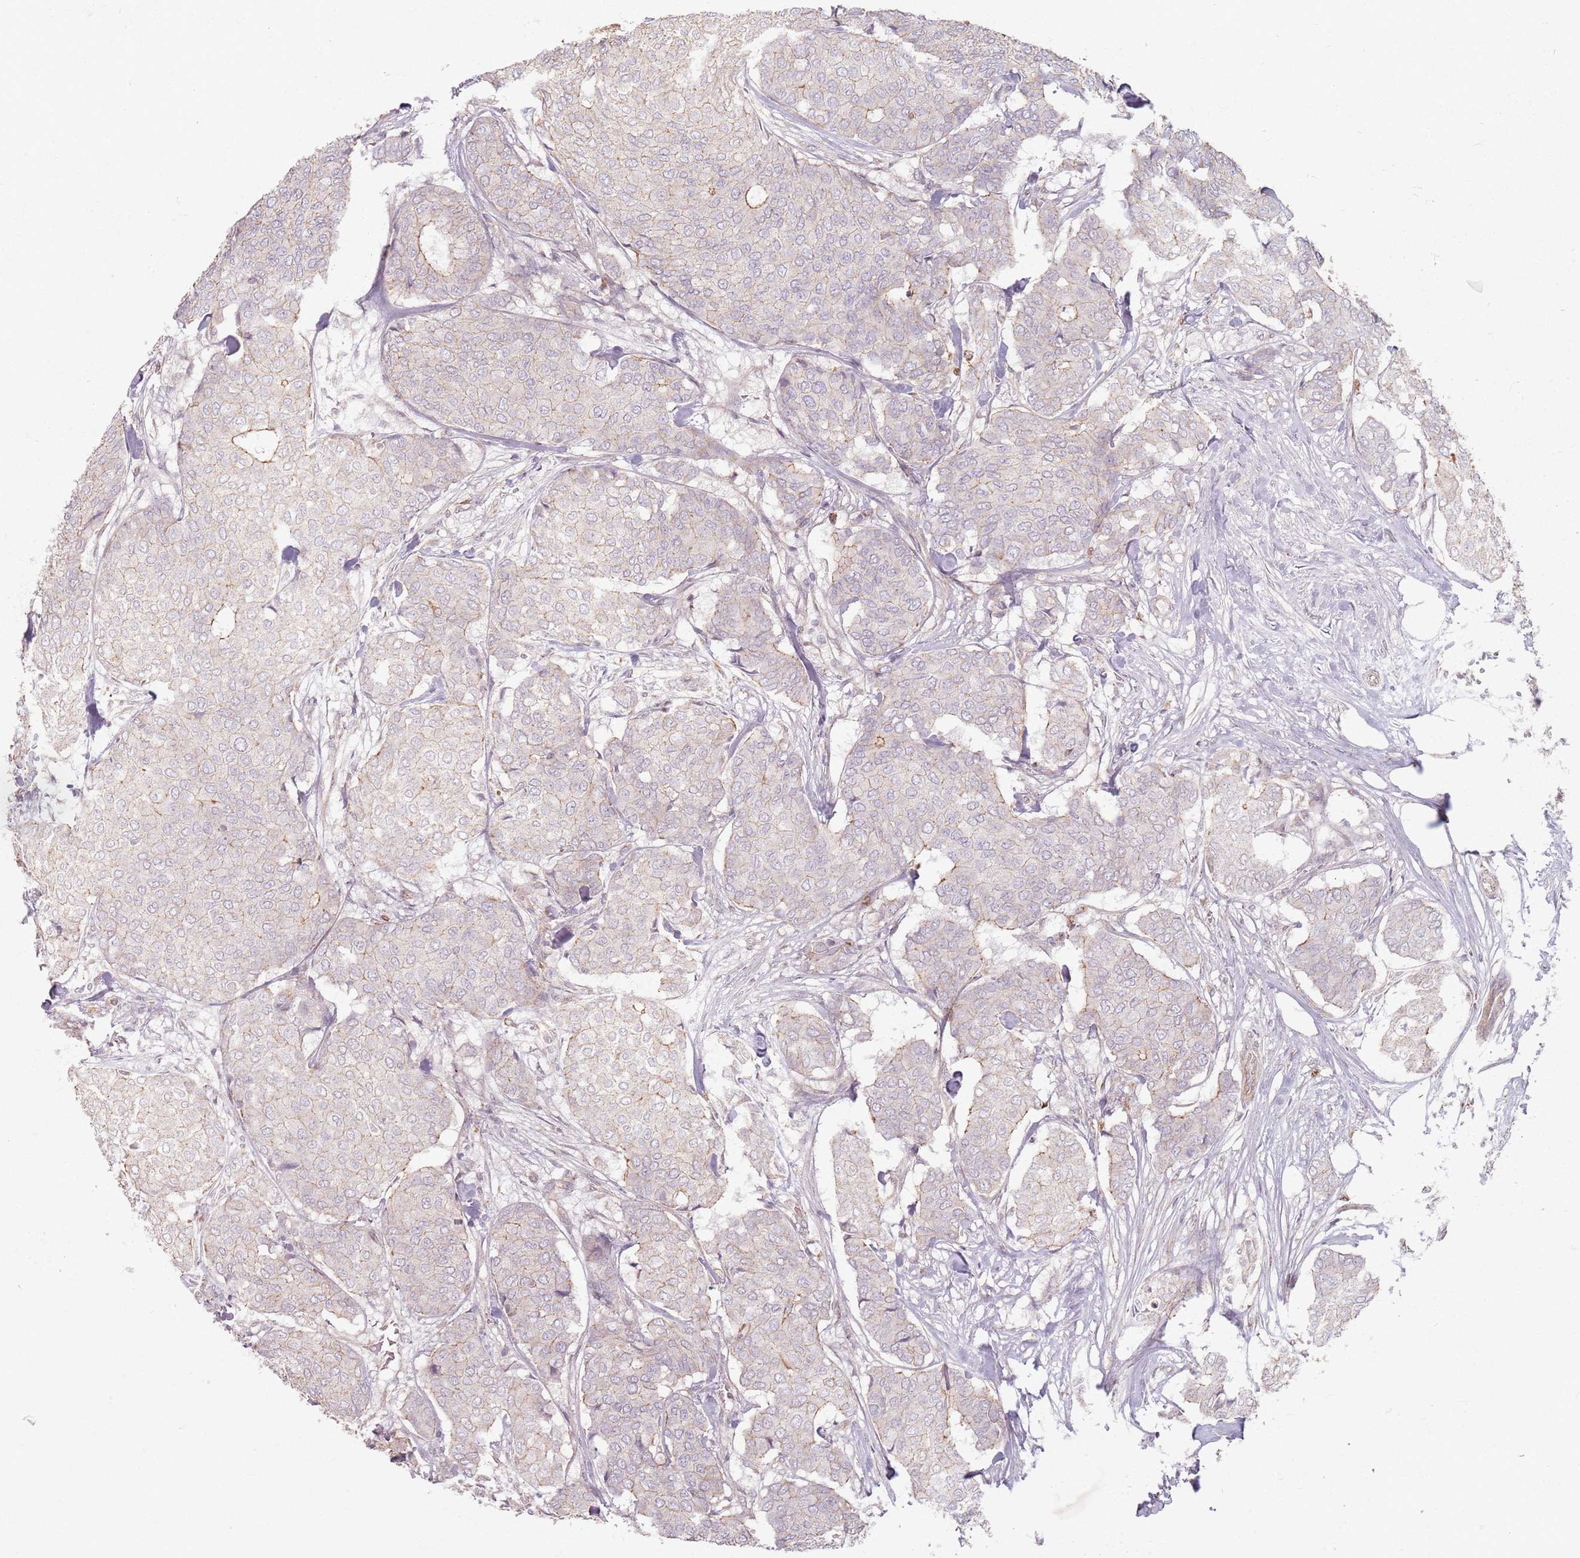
{"staining": {"intensity": "weak", "quantity": "<25%", "location": "cytoplasmic/membranous"}, "tissue": "breast cancer", "cell_type": "Tumor cells", "image_type": "cancer", "snomed": [{"axis": "morphology", "description": "Duct carcinoma"}, {"axis": "topography", "description": "Breast"}], "caption": "Protein analysis of breast cancer (intraductal carcinoma) shows no significant staining in tumor cells.", "gene": "KCNA5", "patient": {"sex": "female", "age": 75}}